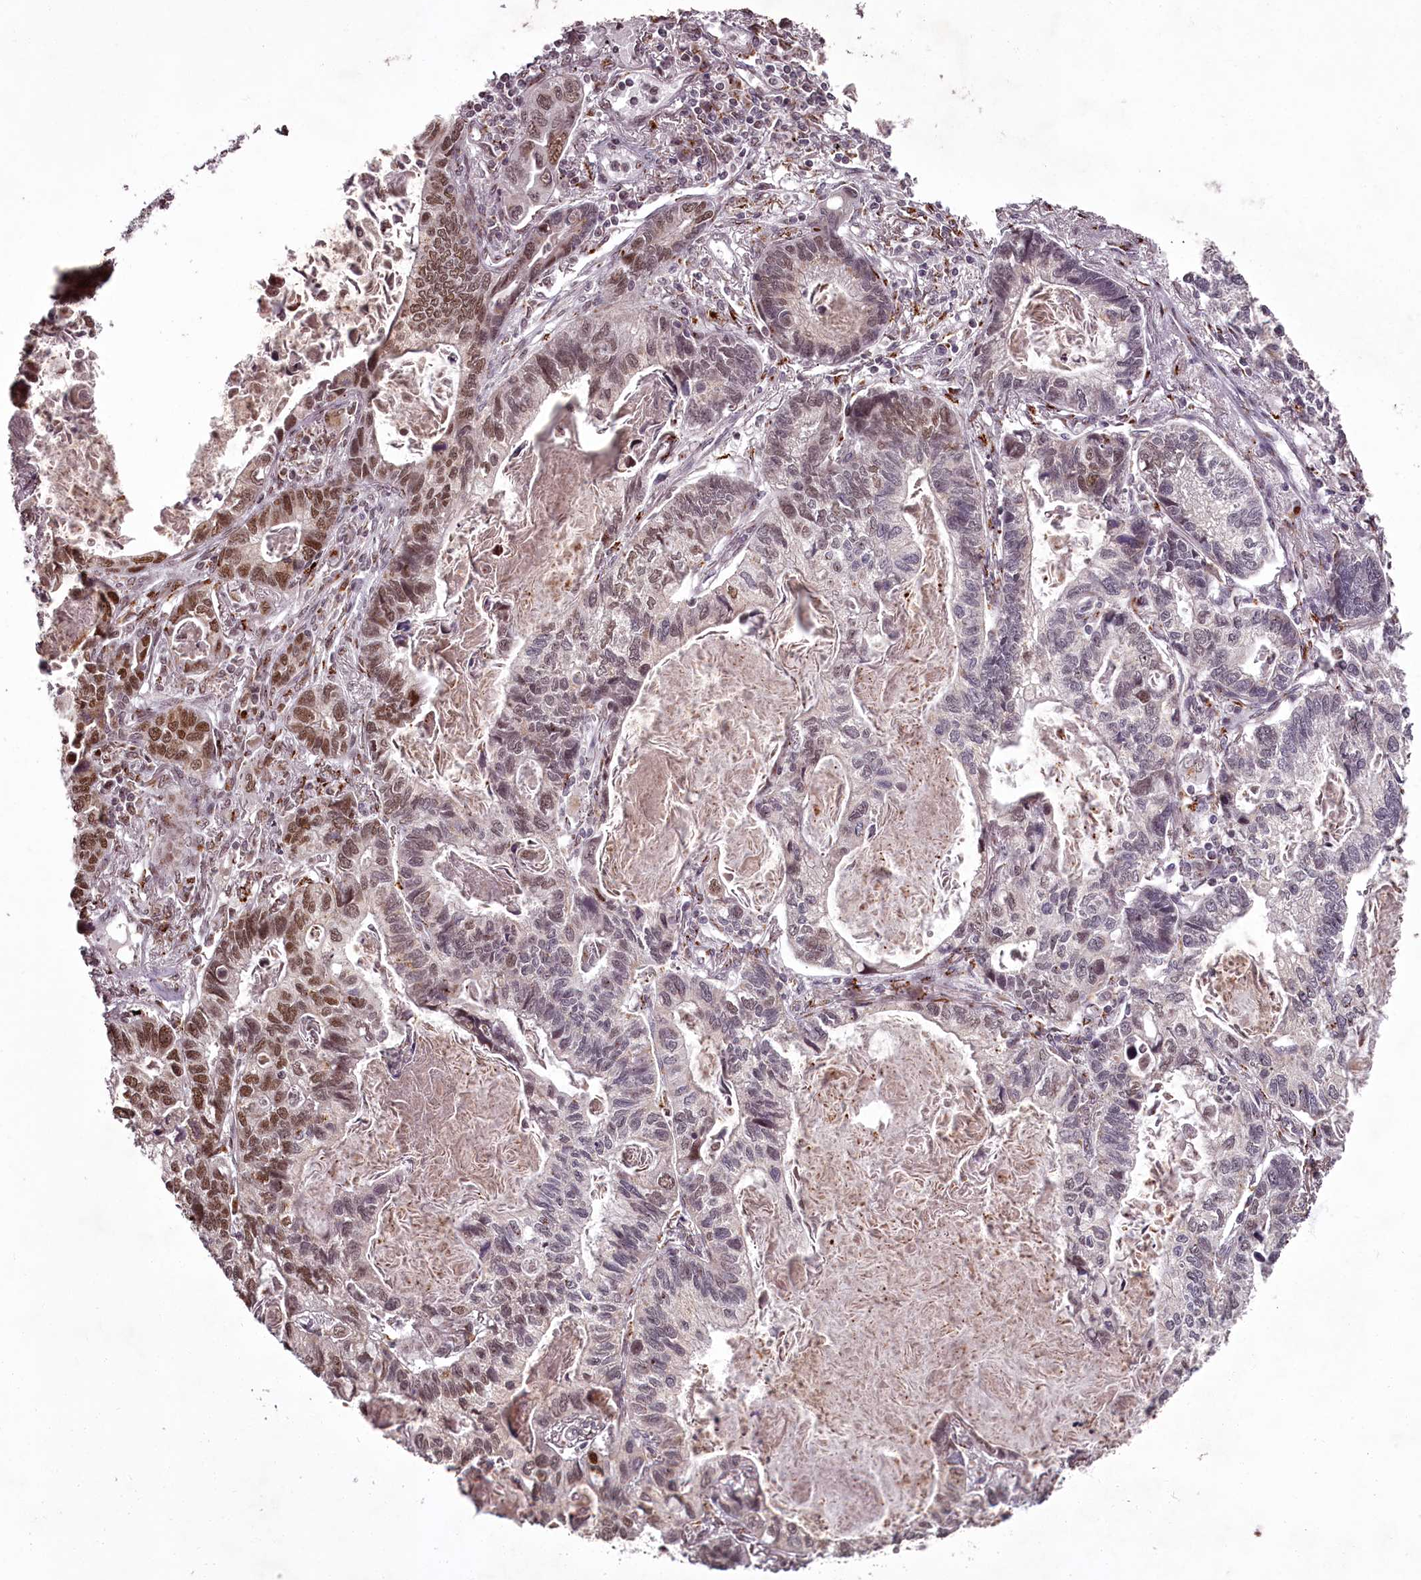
{"staining": {"intensity": "moderate", "quantity": "<25%", "location": "nuclear"}, "tissue": "lung cancer", "cell_type": "Tumor cells", "image_type": "cancer", "snomed": [{"axis": "morphology", "description": "Adenocarcinoma, NOS"}, {"axis": "topography", "description": "Lung"}], "caption": "Immunohistochemical staining of lung cancer shows low levels of moderate nuclear positivity in about <25% of tumor cells.", "gene": "CEP83", "patient": {"sex": "male", "age": 67}}